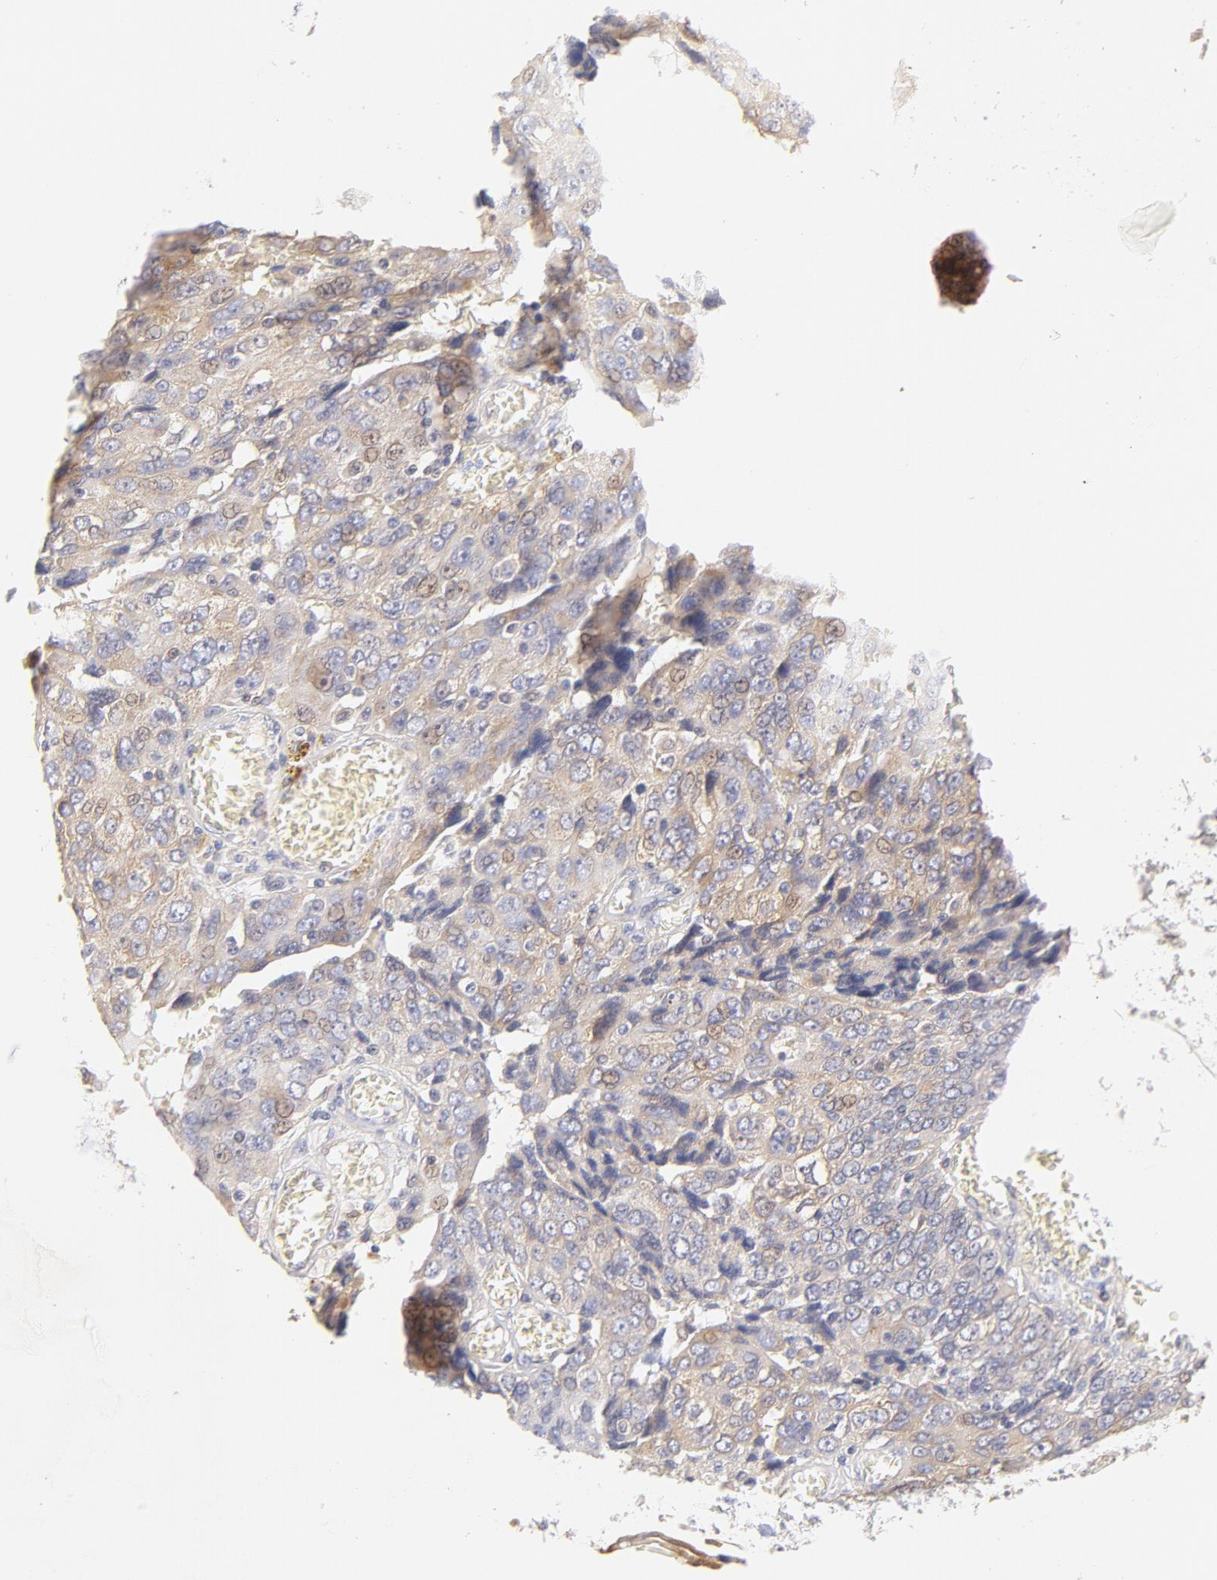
{"staining": {"intensity": "weak", "quantity": "25%-75%", "location": "cytoplasmic/membranous,nuclear"}, "tissue": "ovarian cancer", "cell_type": "Tumor cells", "image_type": "cancer", "snomed": [{"axis": "morphology", "description": "Carcinoma, endometroid"}, {"axis": "topography", "description": "Ovary"}], "caption": "Immunohistochemistry (DAB) staining of endometroid carcinoma (ovarian) shows weak cytoplasmic/membranous and nuclear protein expression in about 25%-75% of tumor cells.", "gene": "RPS6KA1", "patient": {"sex": "female", "age": 75}}